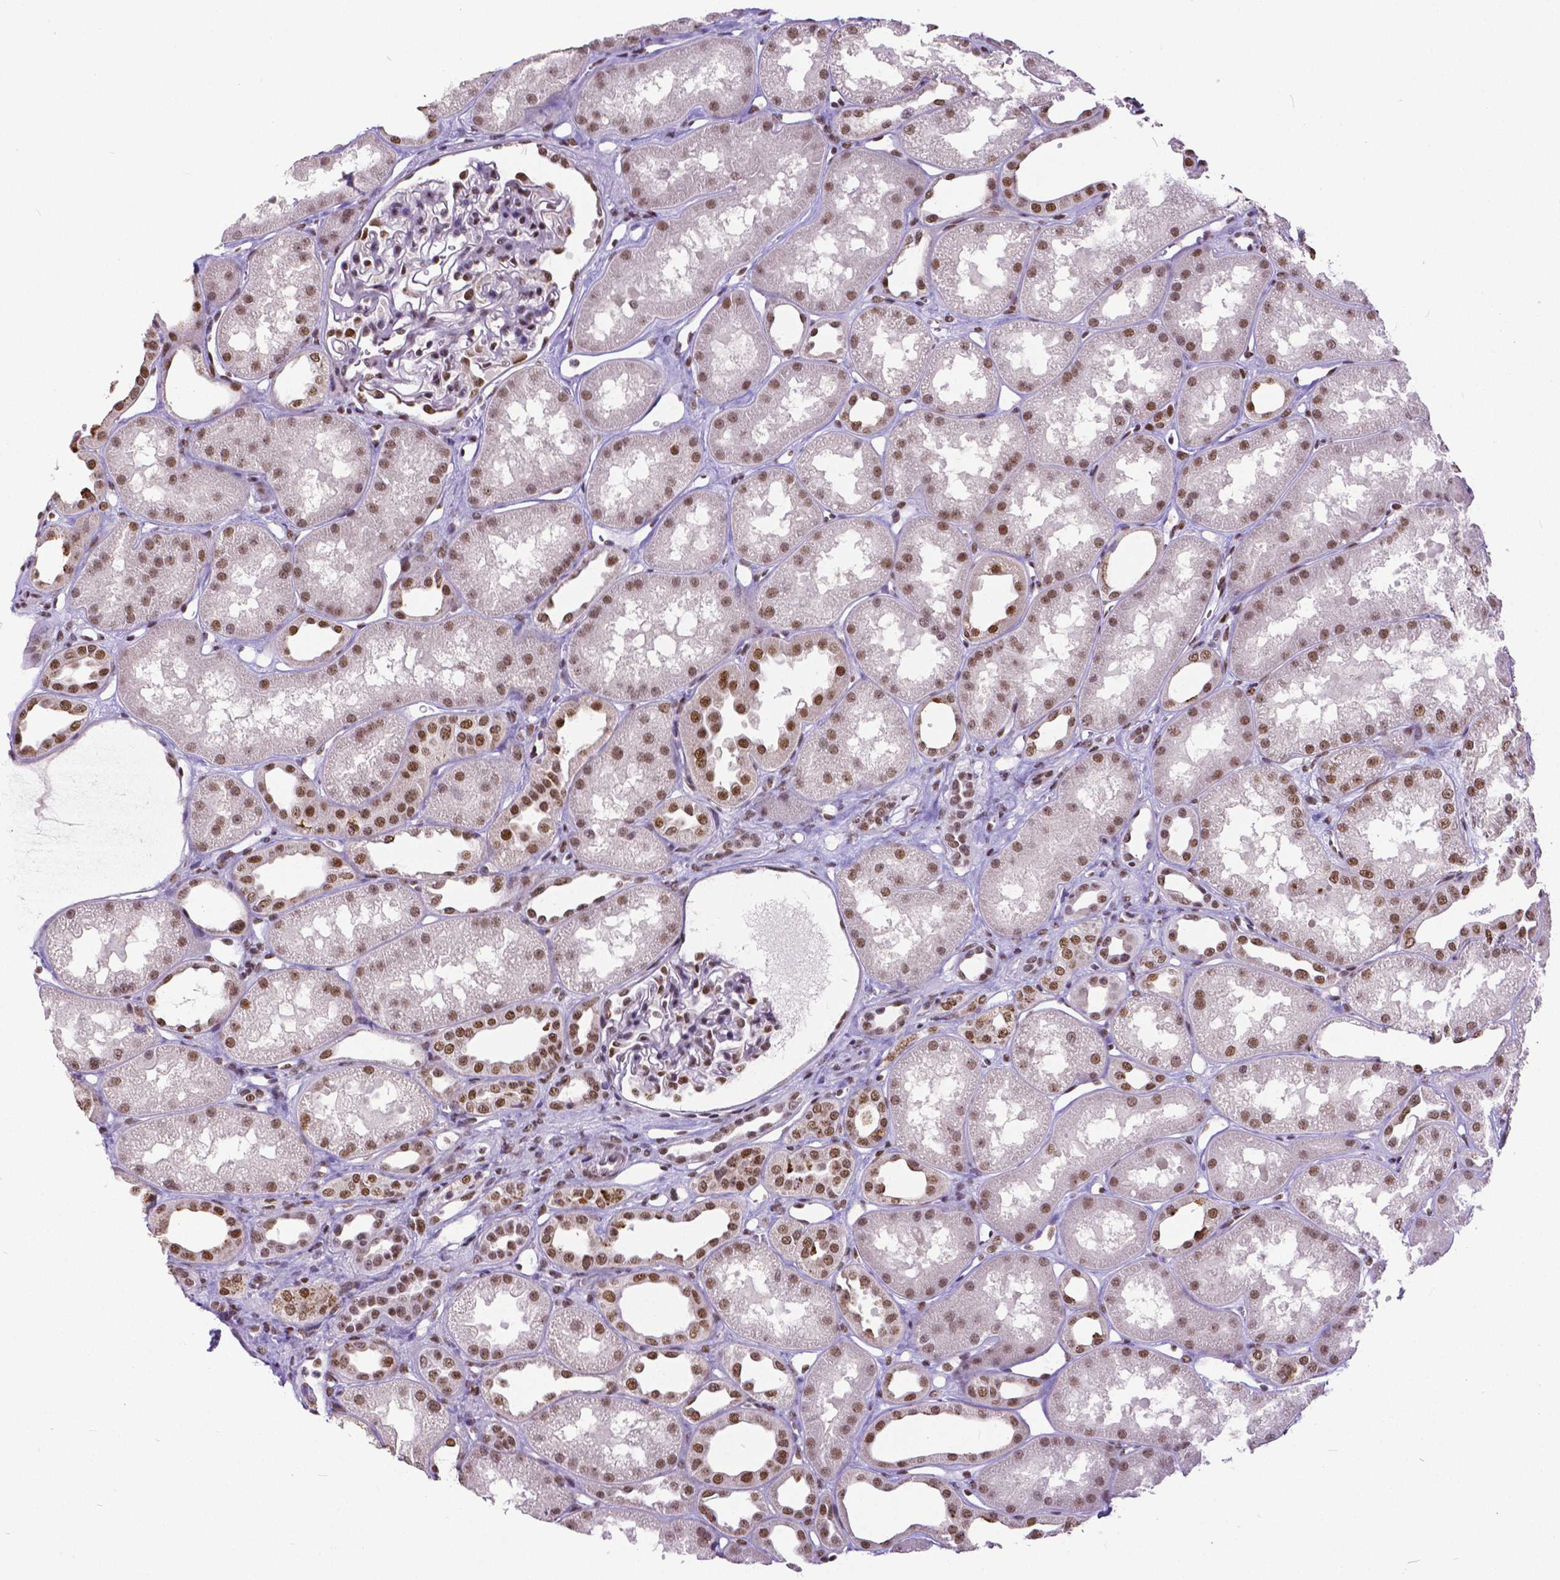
{"staining": {"intensity": "strong", "quantity": "25%-75%", "location": "nuclear"}, "tissue": "kidney", "cell_type": "Cells in glomeruli", "image_type": "normal", "snomed": [{"axis": "morphology", "description": "Normal tissue, NOS"}, {"axis": "topography", "description": "Kidney"}], "caption": "Protein staining by IHC demonstrates strong nuclear positivity in approximately 25%-75% of cells in glomeruli in unremarkable kidney.", "gene": "ATRX", "patient": {"sex": "male", "age": 61}}